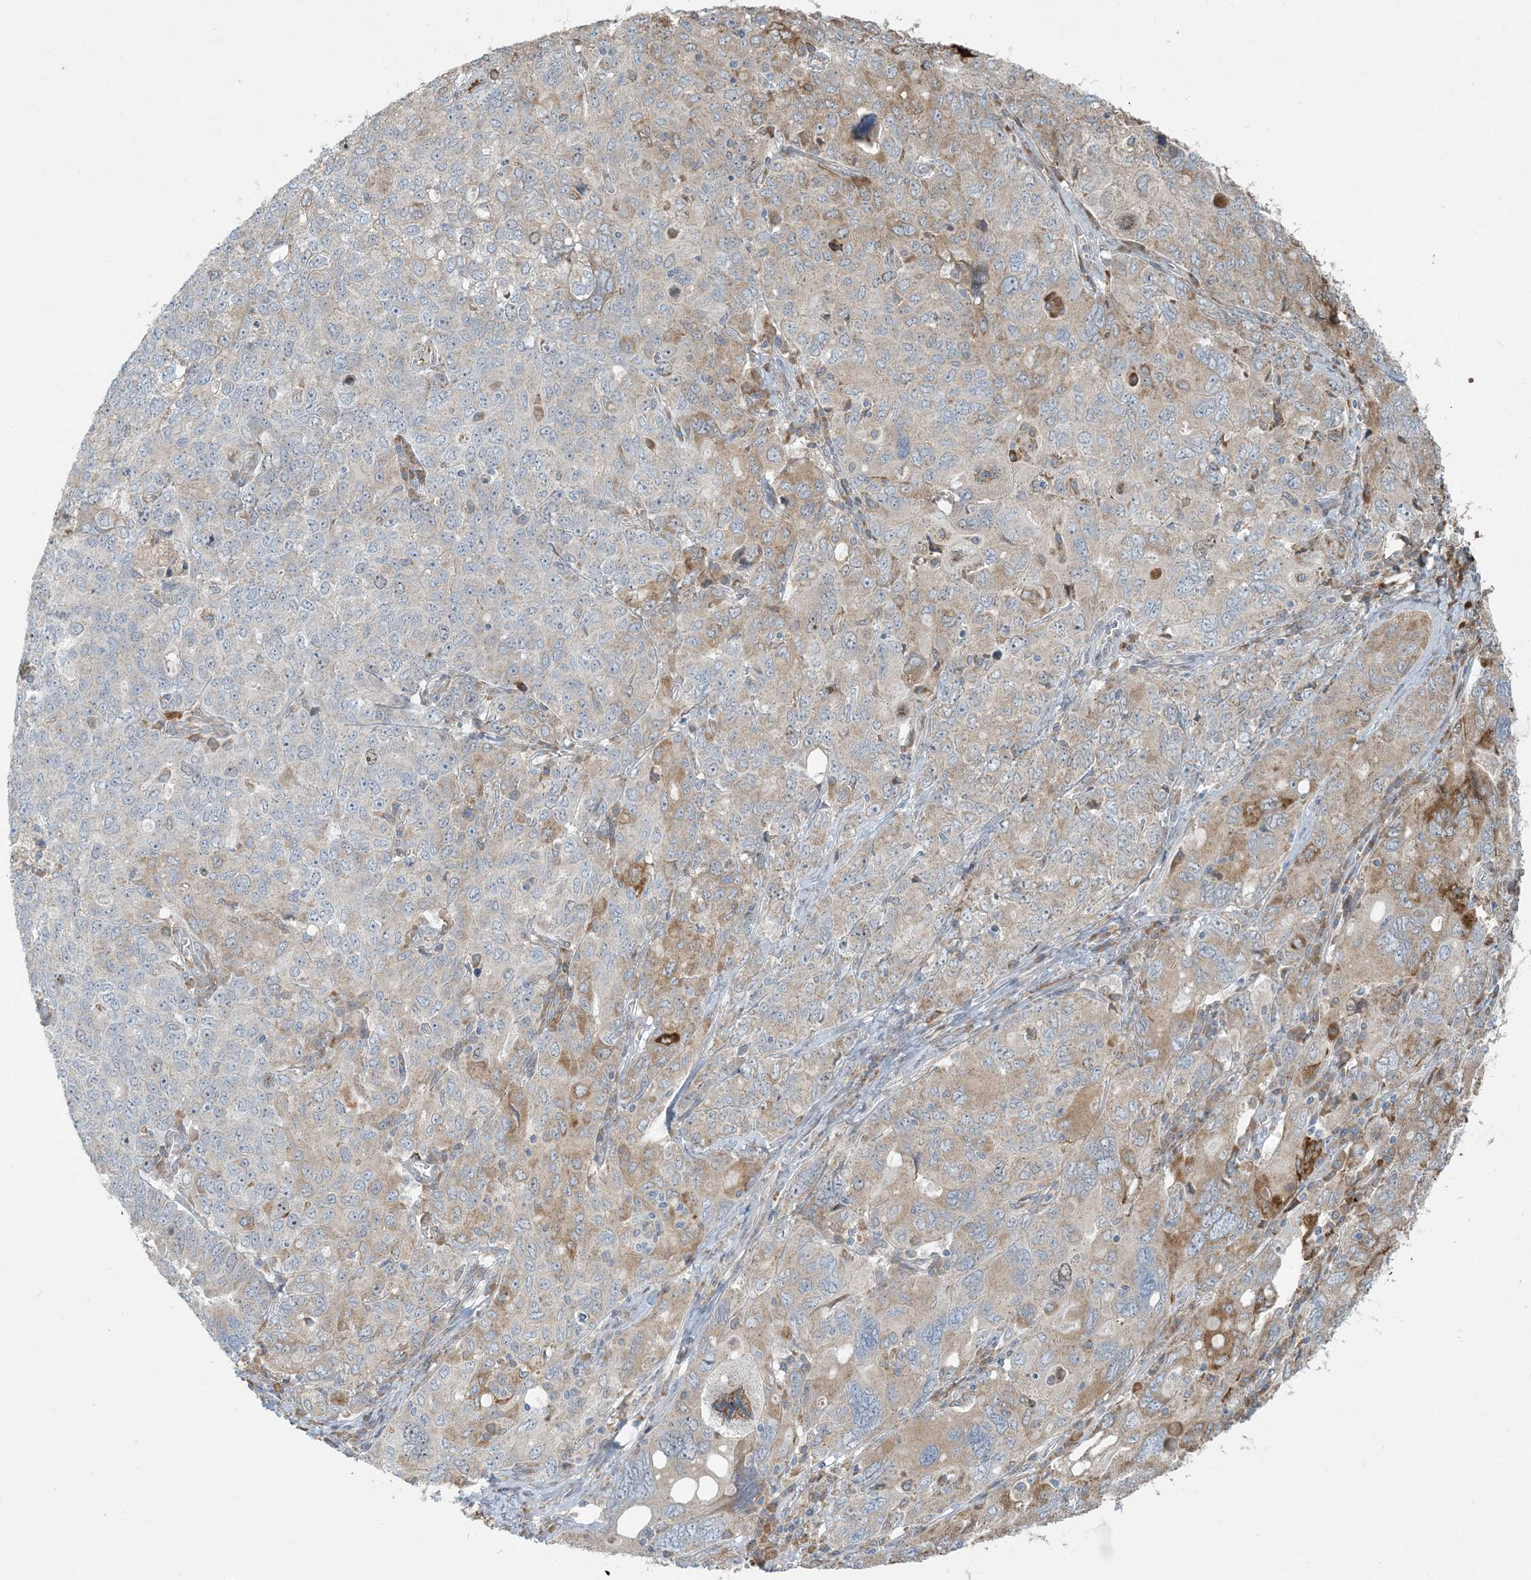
{"staining": {"intensity": "weak", "quantity": "25%-75%", "location": "cytoplasmic/membranous"}, "tissue": "ovarian cancer", "cell_type": "Tumor cells", "image_type": "cancer", "snomed": [{"axis": "morphology", "description": "Carcinoma, endometroid"}, {"axis": "topography", "description": "Ovary"}], "caption": "Brown immunohistochemical staining in human ovarian cancer exhibits weak cytoplasmic/membranous expression in approximately 25%-75% of tumor cells.", "gene": "HACL1", "patient": {"sex": "female", "age": 62}}